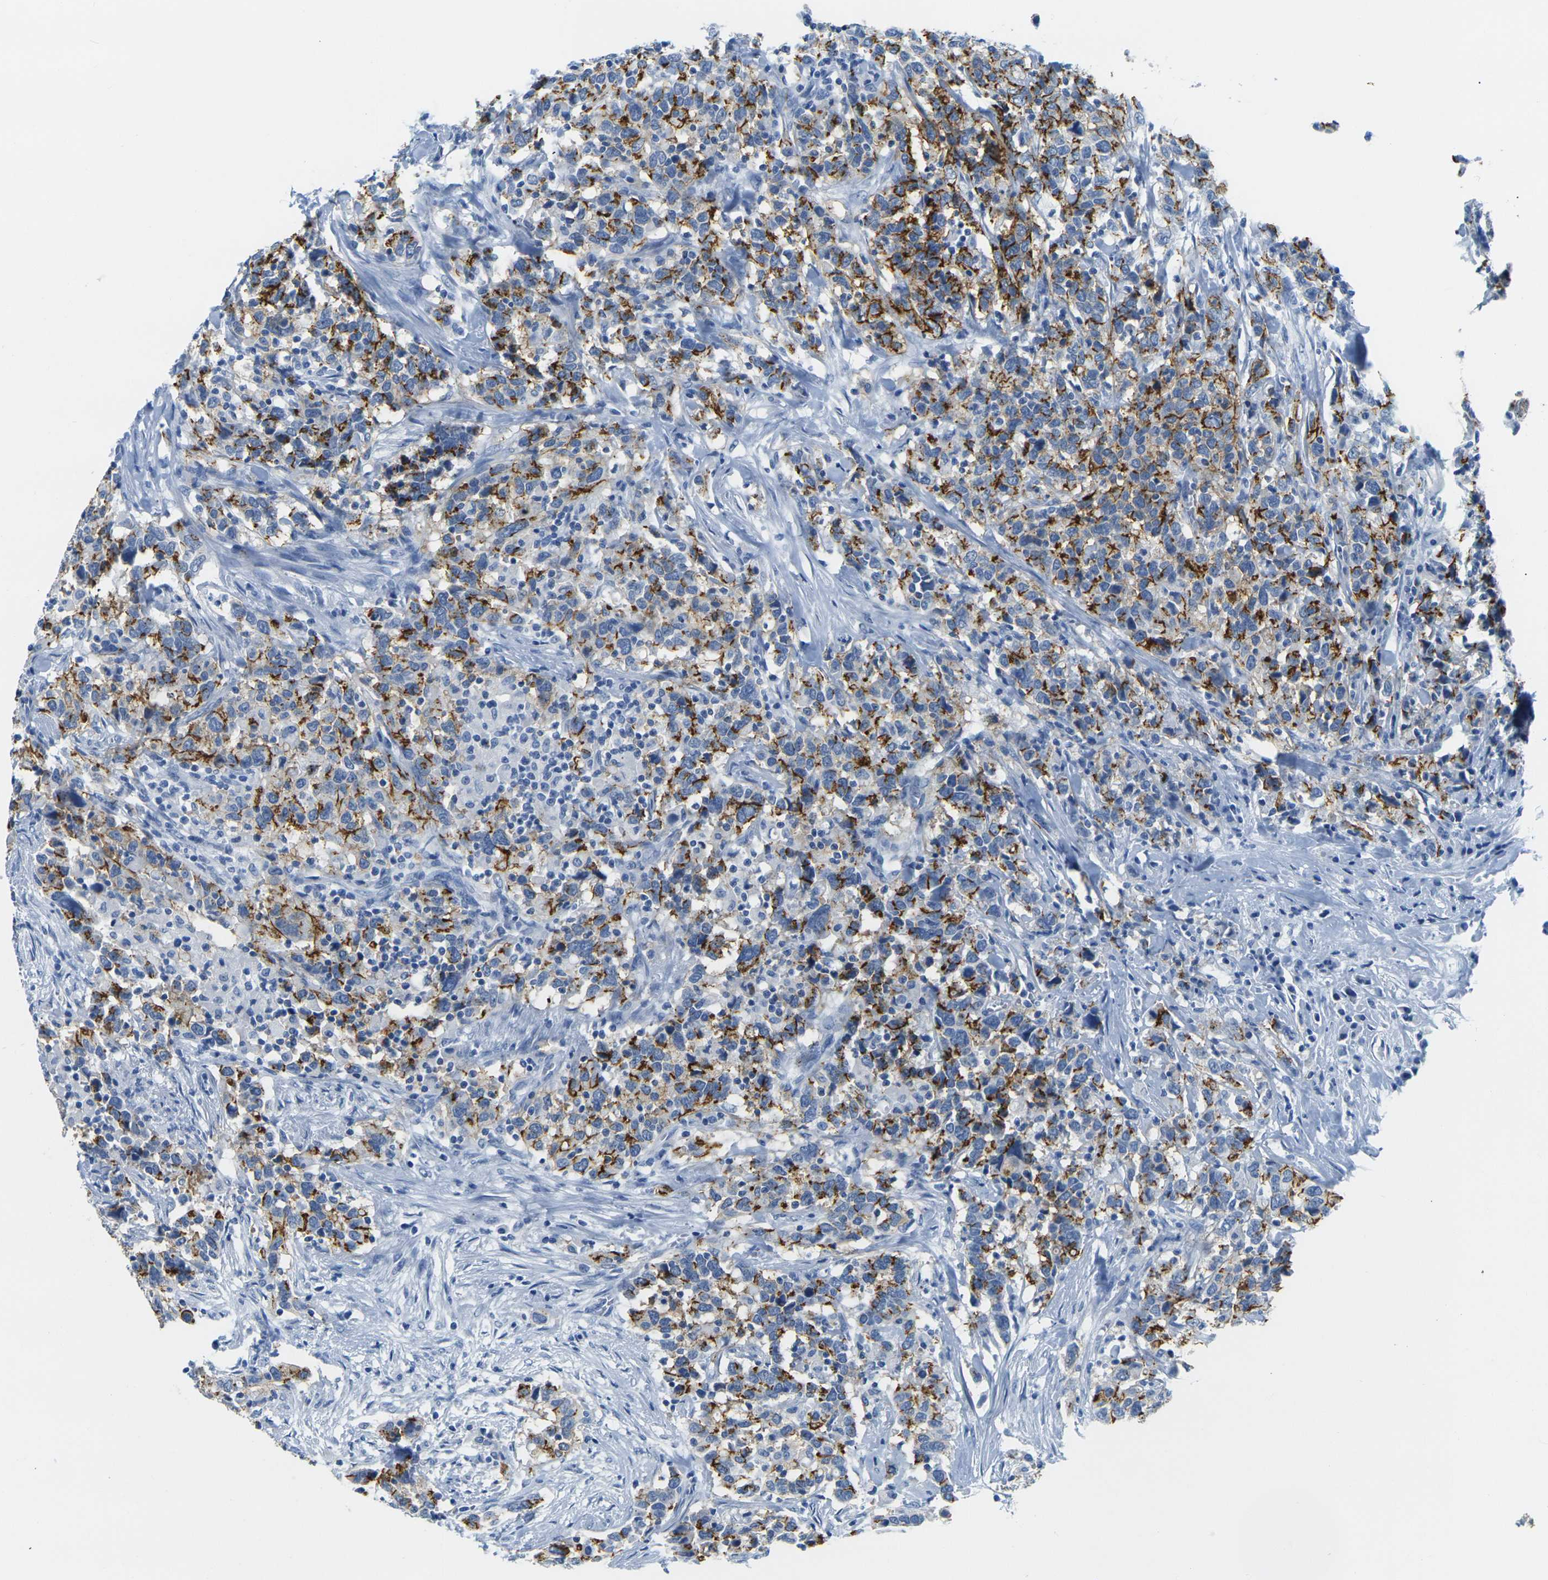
{"staining": {"intensity": "strong", "quantity": ">75%", "location": "cytoplasmic/membranous"}, "tissue": "urothelial cancer", "cell_type": "Tumor cells", "image_type": "cancer", "snomed": [{"axis": "morphology", "description": "Urothelial carcinoma, High grade"}, {"axis": "topography", "description": "Urinary bladder"}], "caption": "There is high levels of strong cytoplasmic/membranous expression in tumor cells of urothelial cancer, as demonstrated by immunohistochemical staining (brown color).", "gene": "CLDN7", "patient": {"sex": "male", "age": 61}}